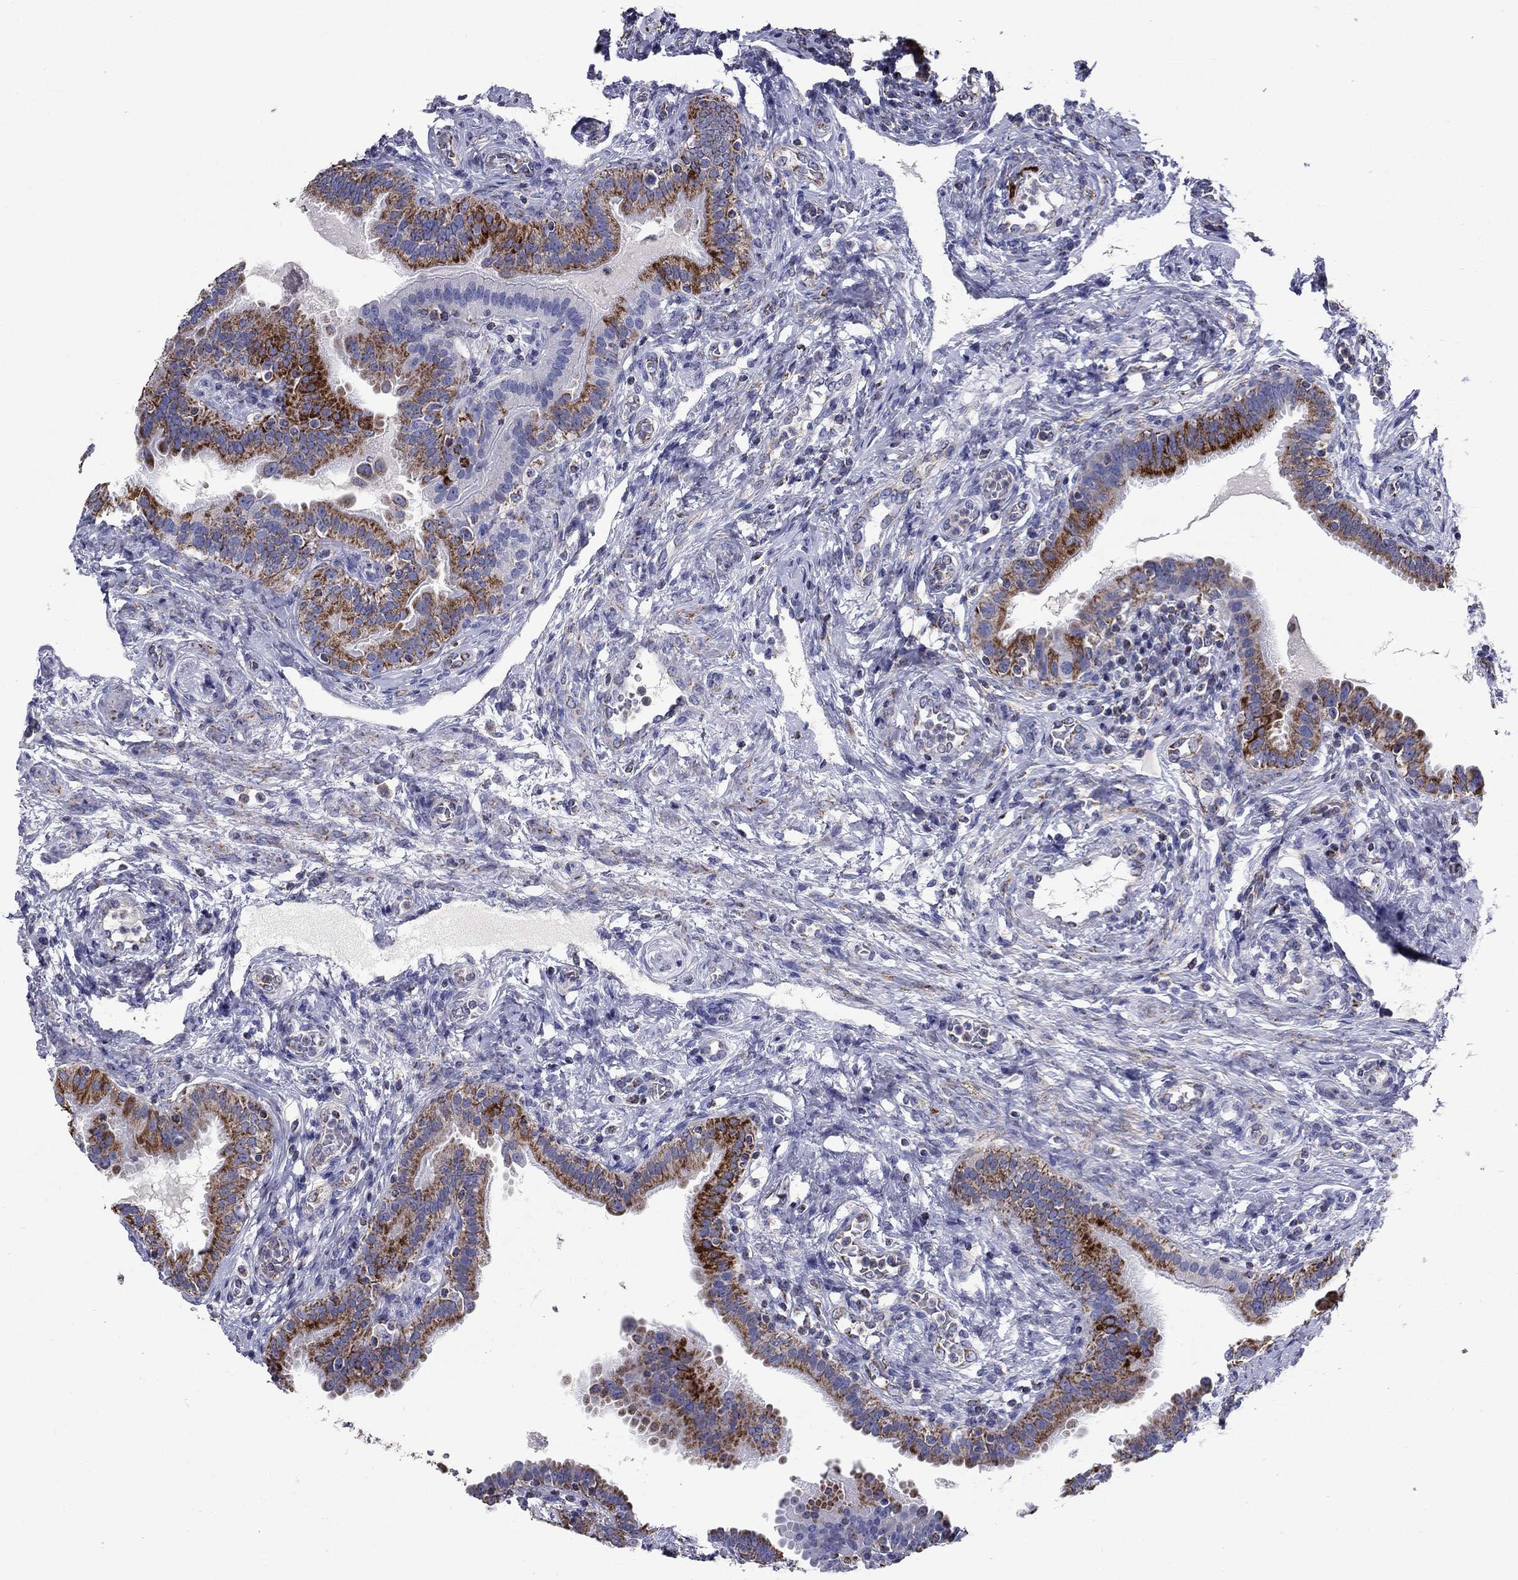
{"staining": {"intensity": "strong", "quantity": "25%-75%", "location": "cytoplasmic/membranous"}, "tissue": "fallopian tube", "cell_type": "Glandular cells", "image_type": "normal", "snomed": [{"axis": "morphology", "description": "Normal tissue, NOS"}, {"axis": "topography", "description": "Fallopian tube"}, {"axis": "topography", "description": "Ovary"}], "caption": "An image of human fallopian tube stained for a protein demonstrates strong cytoplasmic/membranous brown staining in glandular cells. Using DAB (3,3'-diaminobenzidine) (brown) and hematoxylin (blue) stains, captured at high magnification using brightfield microscopy.", "gene": "NDUFA4L2", "patient": {"sex": "female", "age": 41}}